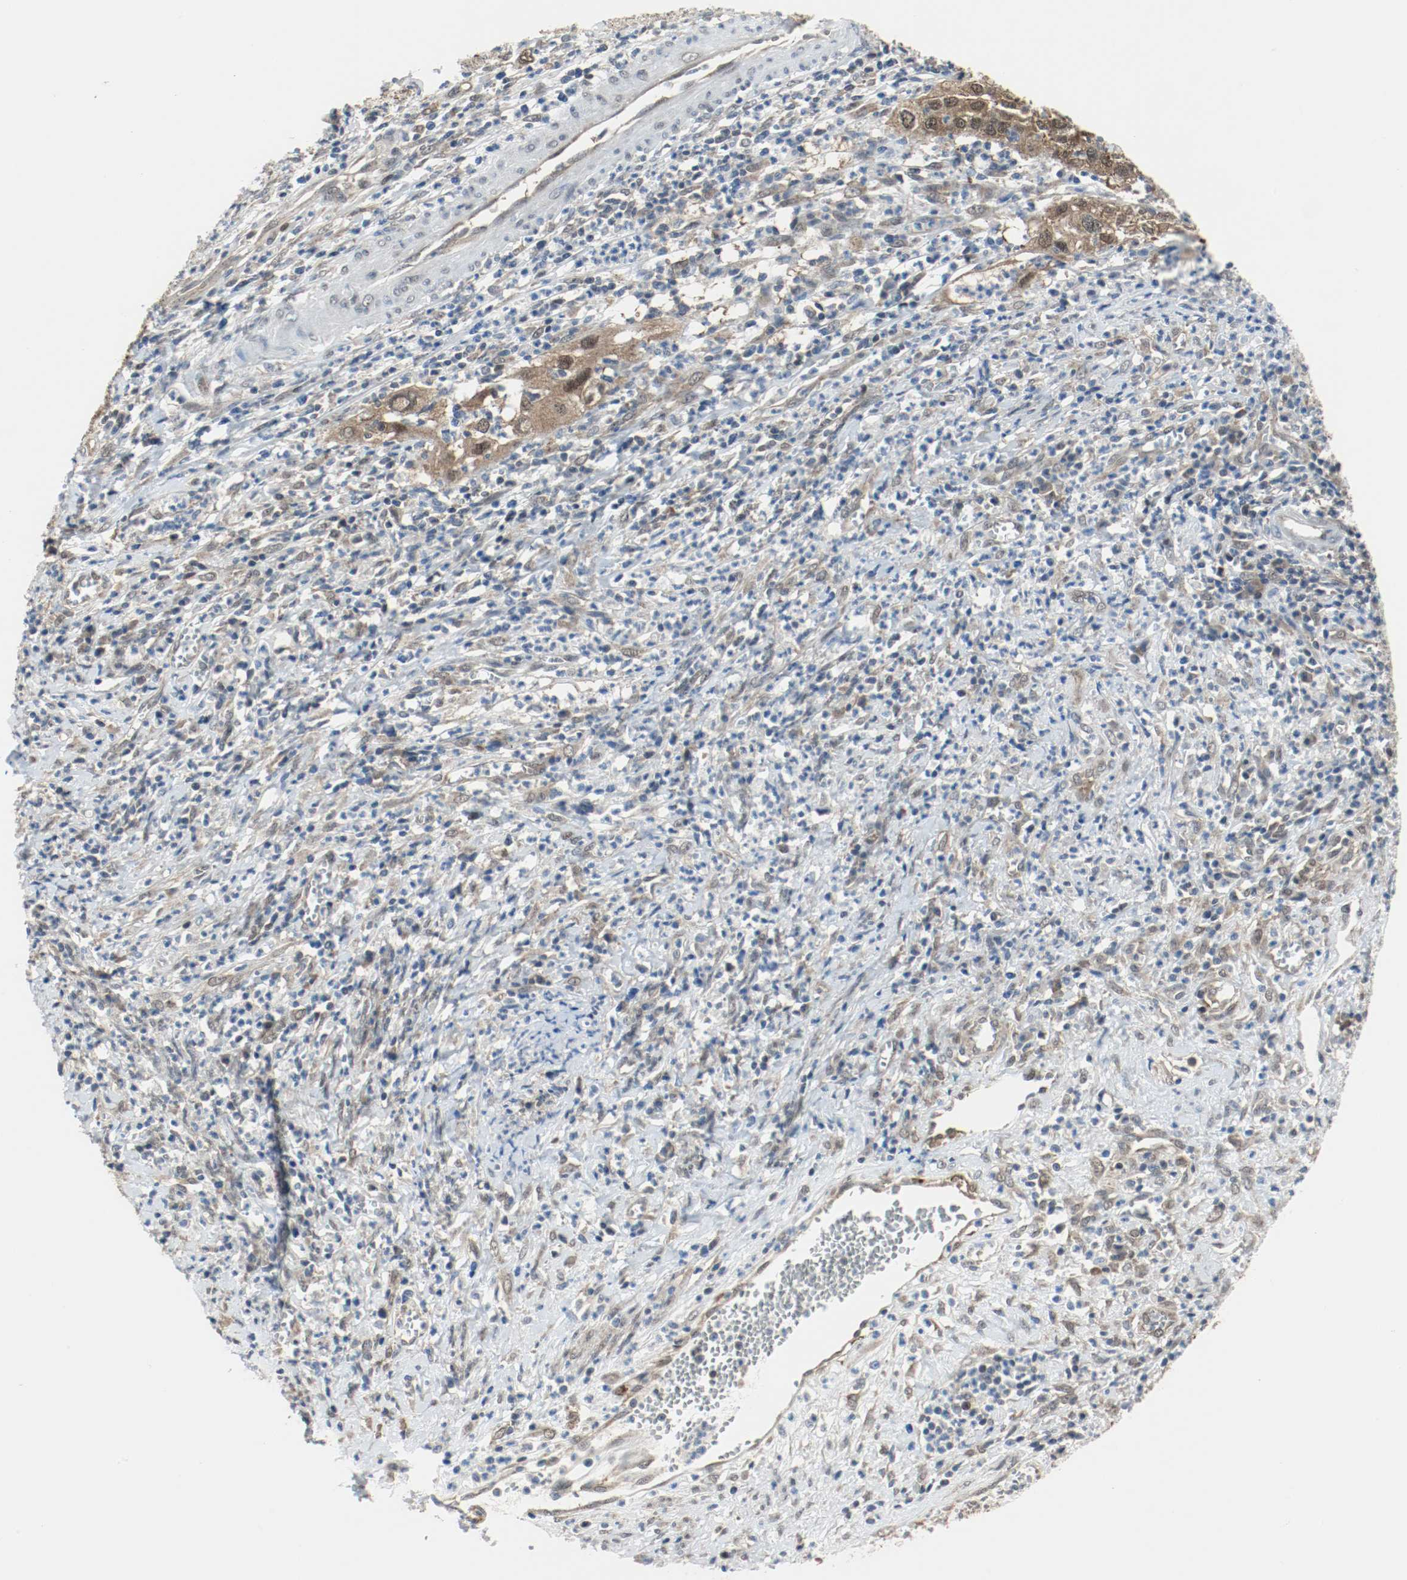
{"staining": {"intensity": "strong", "quantity": ">75%", "location": "cytoplasmic/membranous,nuclear"}, "tissue": "cervical cancer", "cell_type": "Tumor cells", "image_type": "cancer", "snomed": [{"axis": "morphology", "description": "Squamous cell carcinoma, NOS"}, {"axis": "topography", "description": "Cervix"}], "caption": "Strong cytoplasmic/membranous and nuclear positivity is appreciated in approximately >75% of tumor cells in cervical cancer (squamous cell carcinoma). (DAB (3,3'-diaminobenzidine) IHC with brightfield microscopy, high magnification).", "gene": "PPME1", "patient": {"sex": "female", "age": 32}}